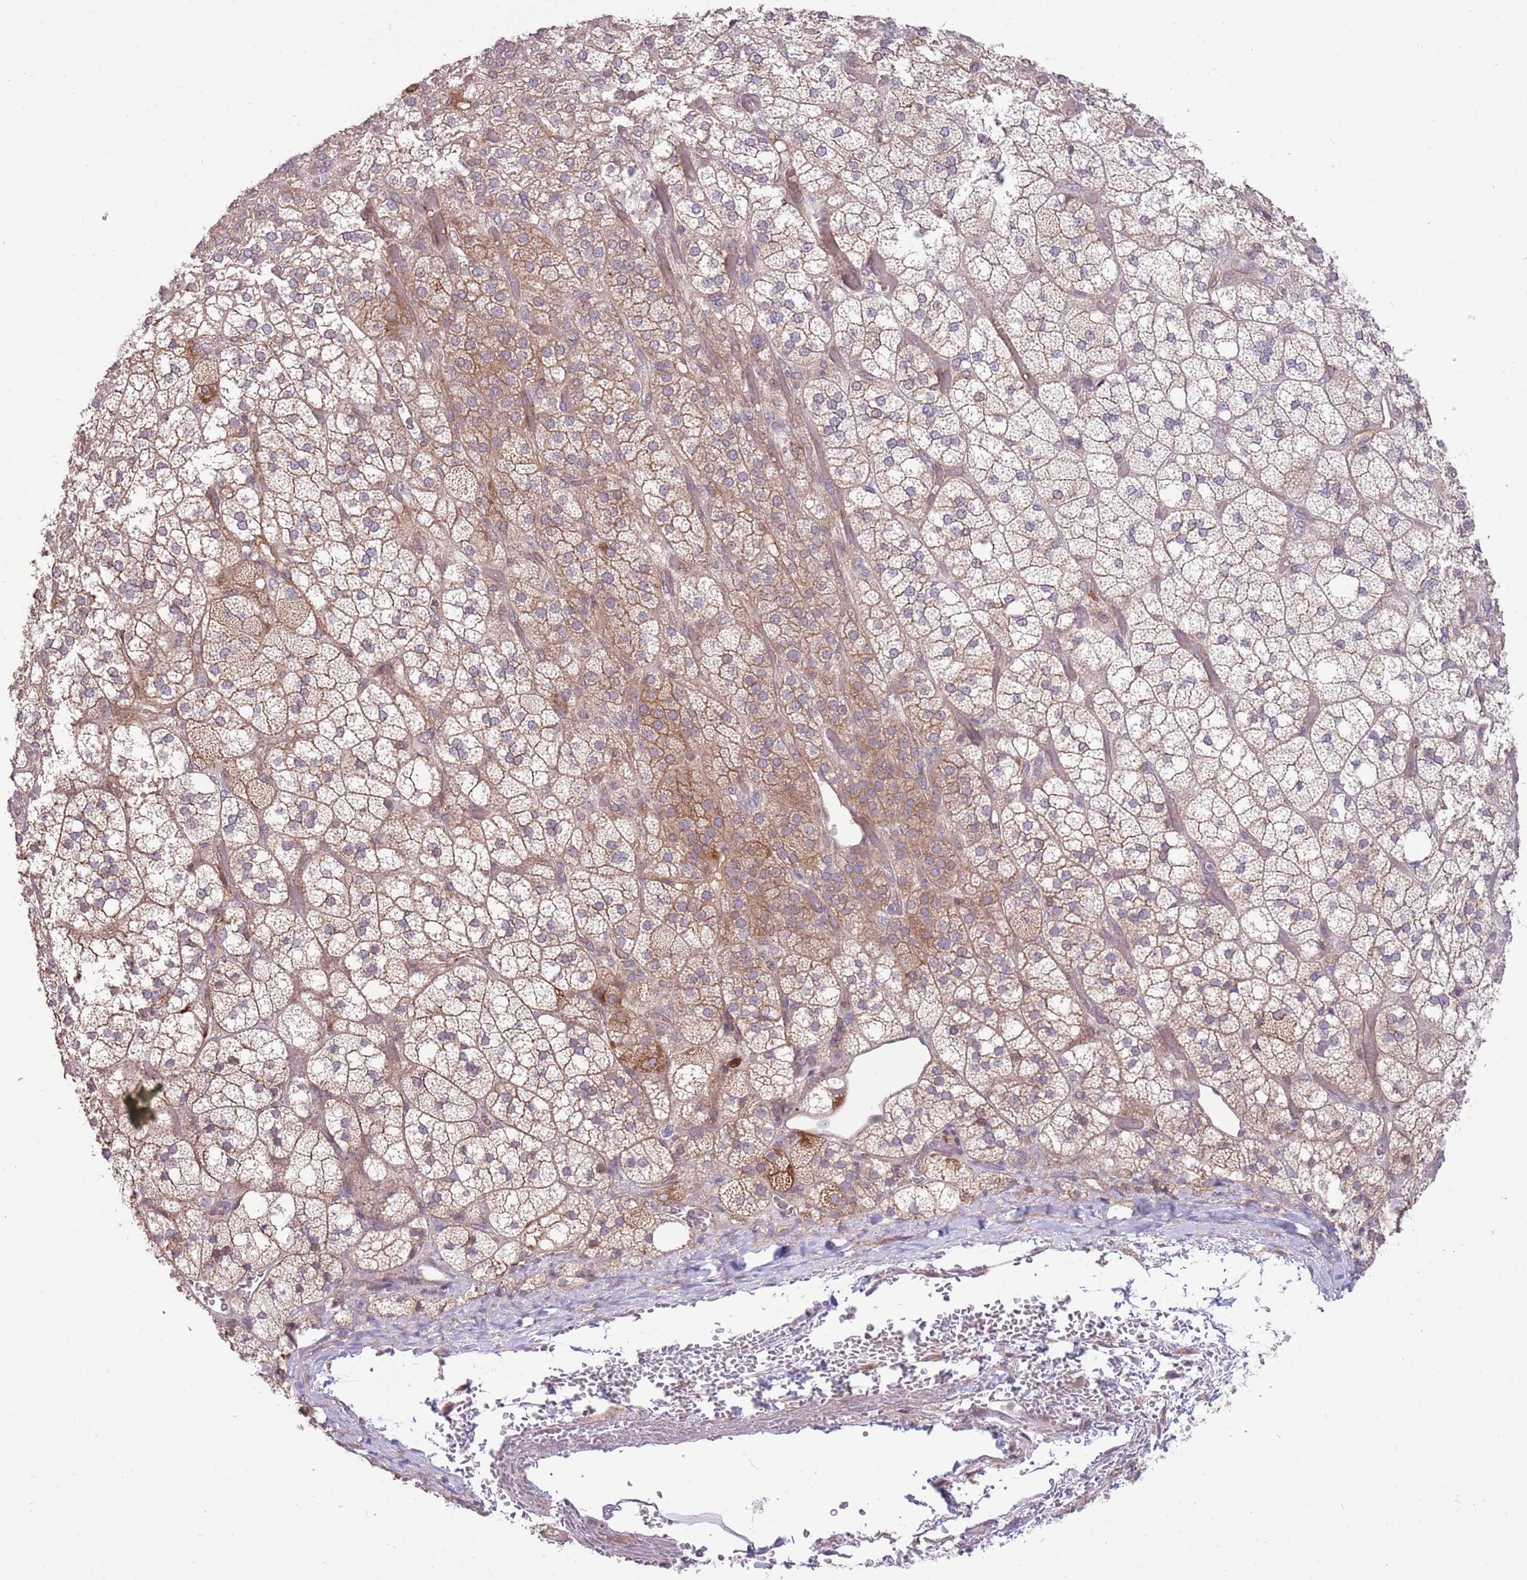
{"staining": {"intensity": "moderate", "quantity": "25%-75%", "location": "cytoplasmic/membranous"}, "tissue": "adrenal gland", "cell_type": "Glandular cells", "image_type": "normal", "snomed": [{"axis": "morphology", "description": "Normal tissue, NOS"}, {"axis": "topography", "description": "Adrenal gland"}], "caption": "Immunohistochemistry (IHC) image of benign human adrenal gland stained for a protein (brown), which demonstrates medium levels of moderate cytoplasmic/membranous staining in approximately 25%-75% of glandular cells.", "gene": "DPP10", "patient": {"sex": "male", "age": 61}}